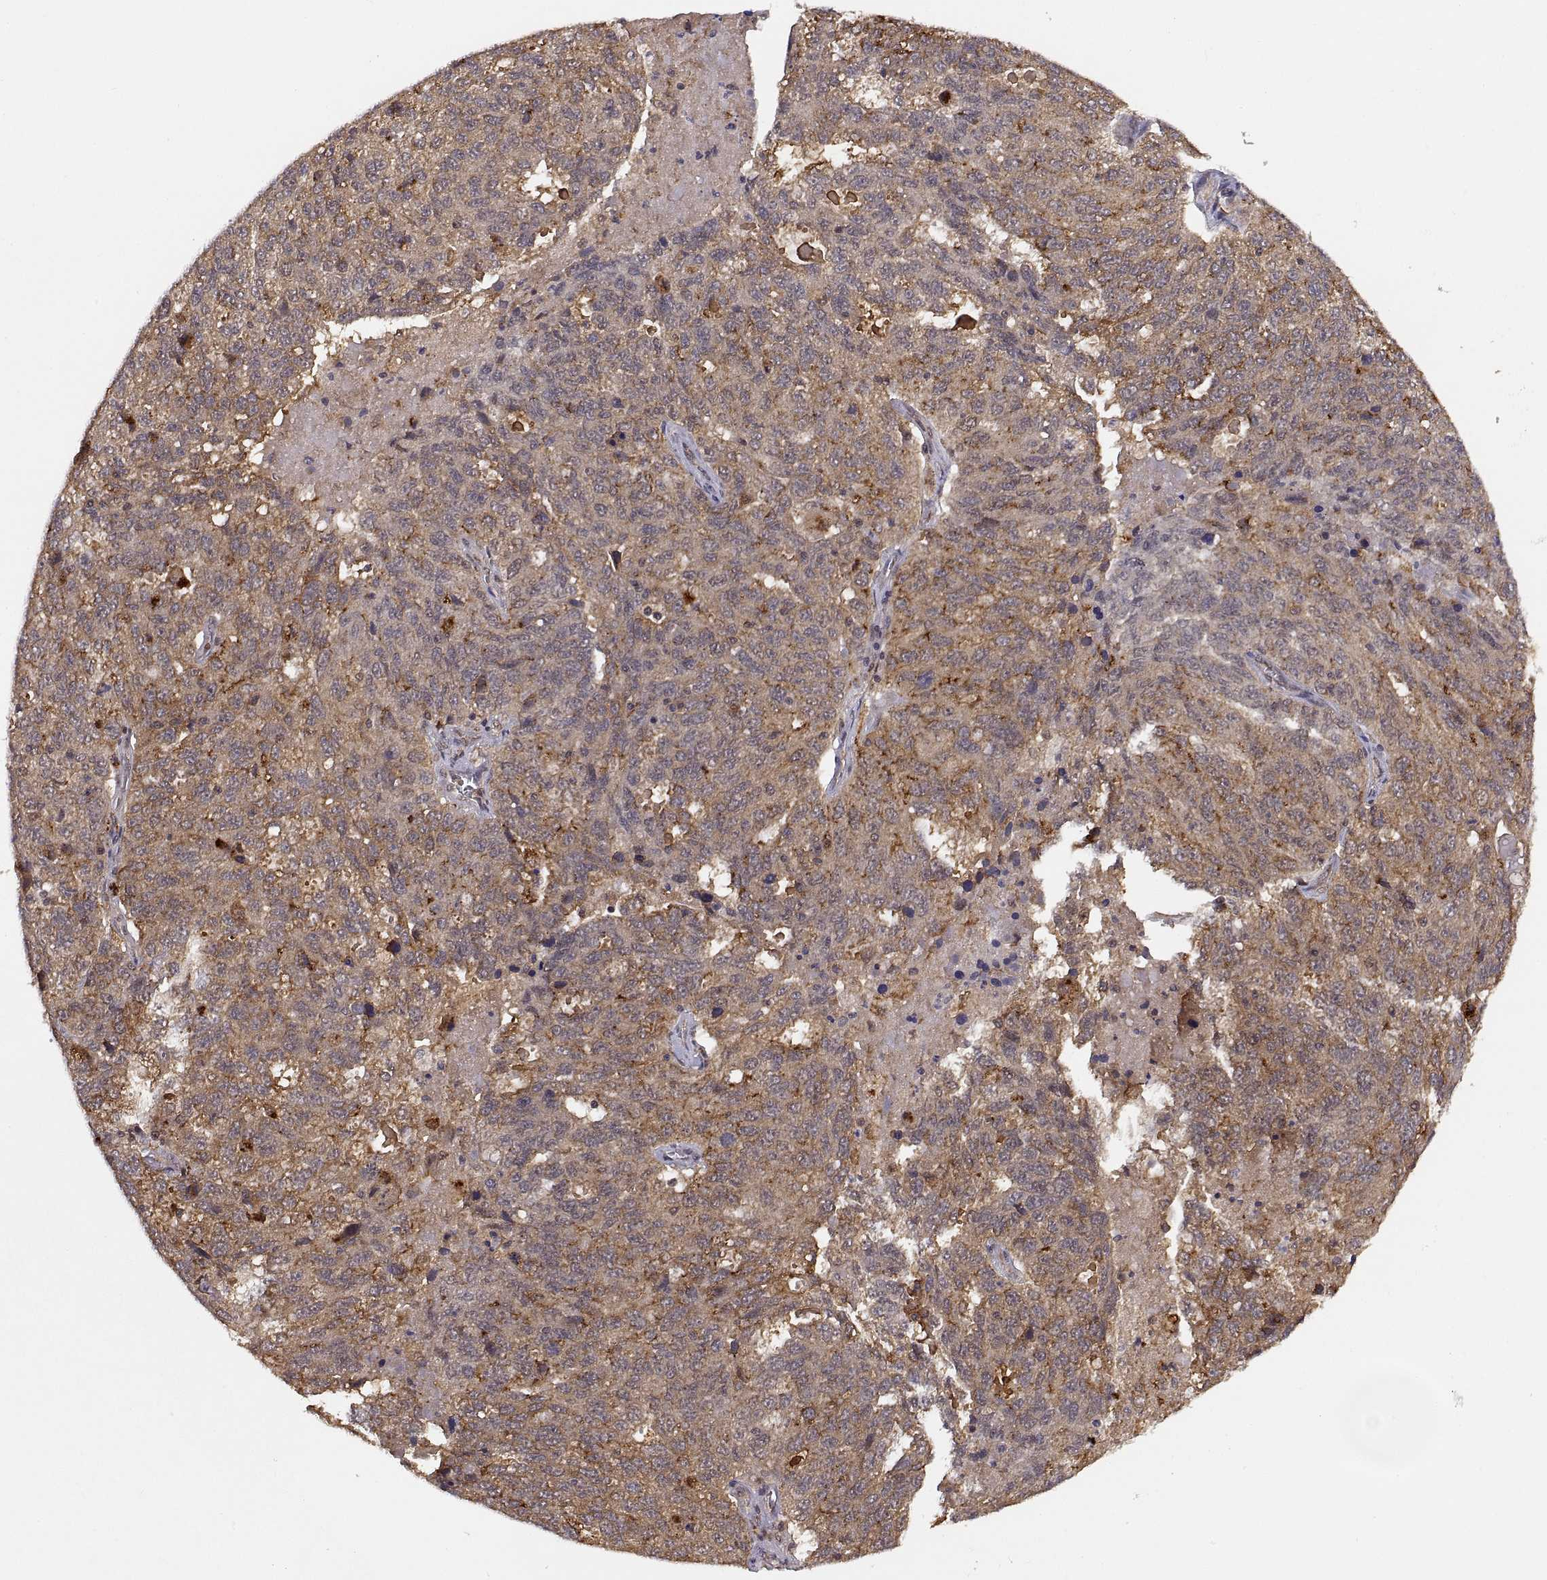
{"staining": {"intensity": "moderate", "quantity": "25%-75%", "location": "cytoplasmic/membranous"}, "tissue": "ovarian cancer", "cell_type": "Tumor cells", "image_type": "cancer", "snomed": [{"axis": "morphology", "description": "Cystadenocarcinoma, serous, NOS"}, {"axis": "topography", "description": "Ovary"}], "caption": "Ovarian cancer (serous cystadenocarcinoma) stained with DAB immunohistochemistry demonstrates medium levels of moderate cytoplasmic/membranous expression in about 25%-75% of tumor cells.", "gene": "PSMC2", "patient": {"sex": "female", "age": 71}}